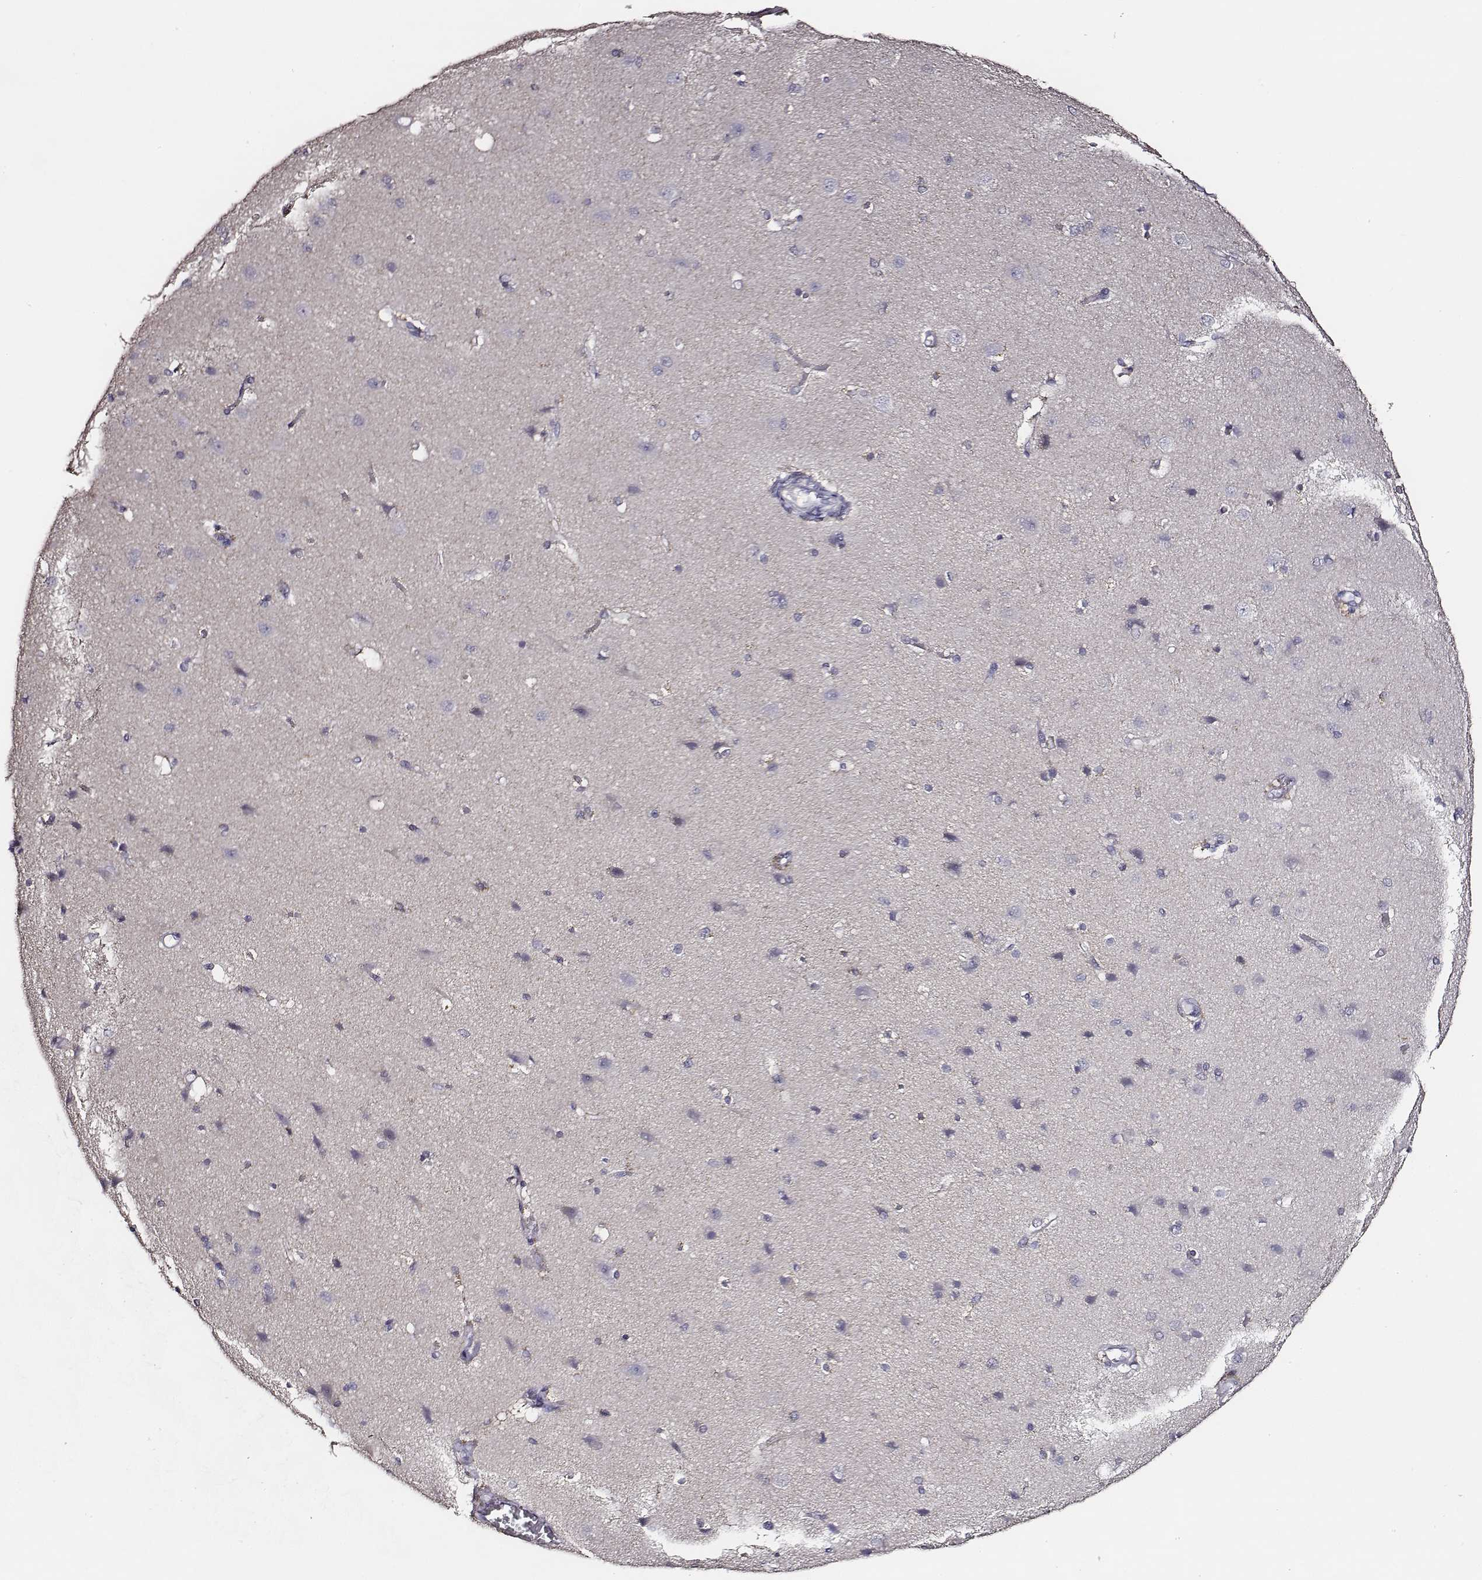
{"staining": {"intensity": "negative", "quantity": "none", "location": "none"}, "tissue": "cerebral cortex", "cell_type": "Endothelial cells", "image_type": "normal", "snomed": [{"axis": "morphology", "description": "Normal tissue, NOS"}, {"axis": "topography", "description": "Cerebral cortex"}], "caption": "Immunohistochemical staining of benign cerebral cortex displays no significant staining in endothelial cells.", "gene": "AADAT", "patient": {"sex": "male", "age": 37}}